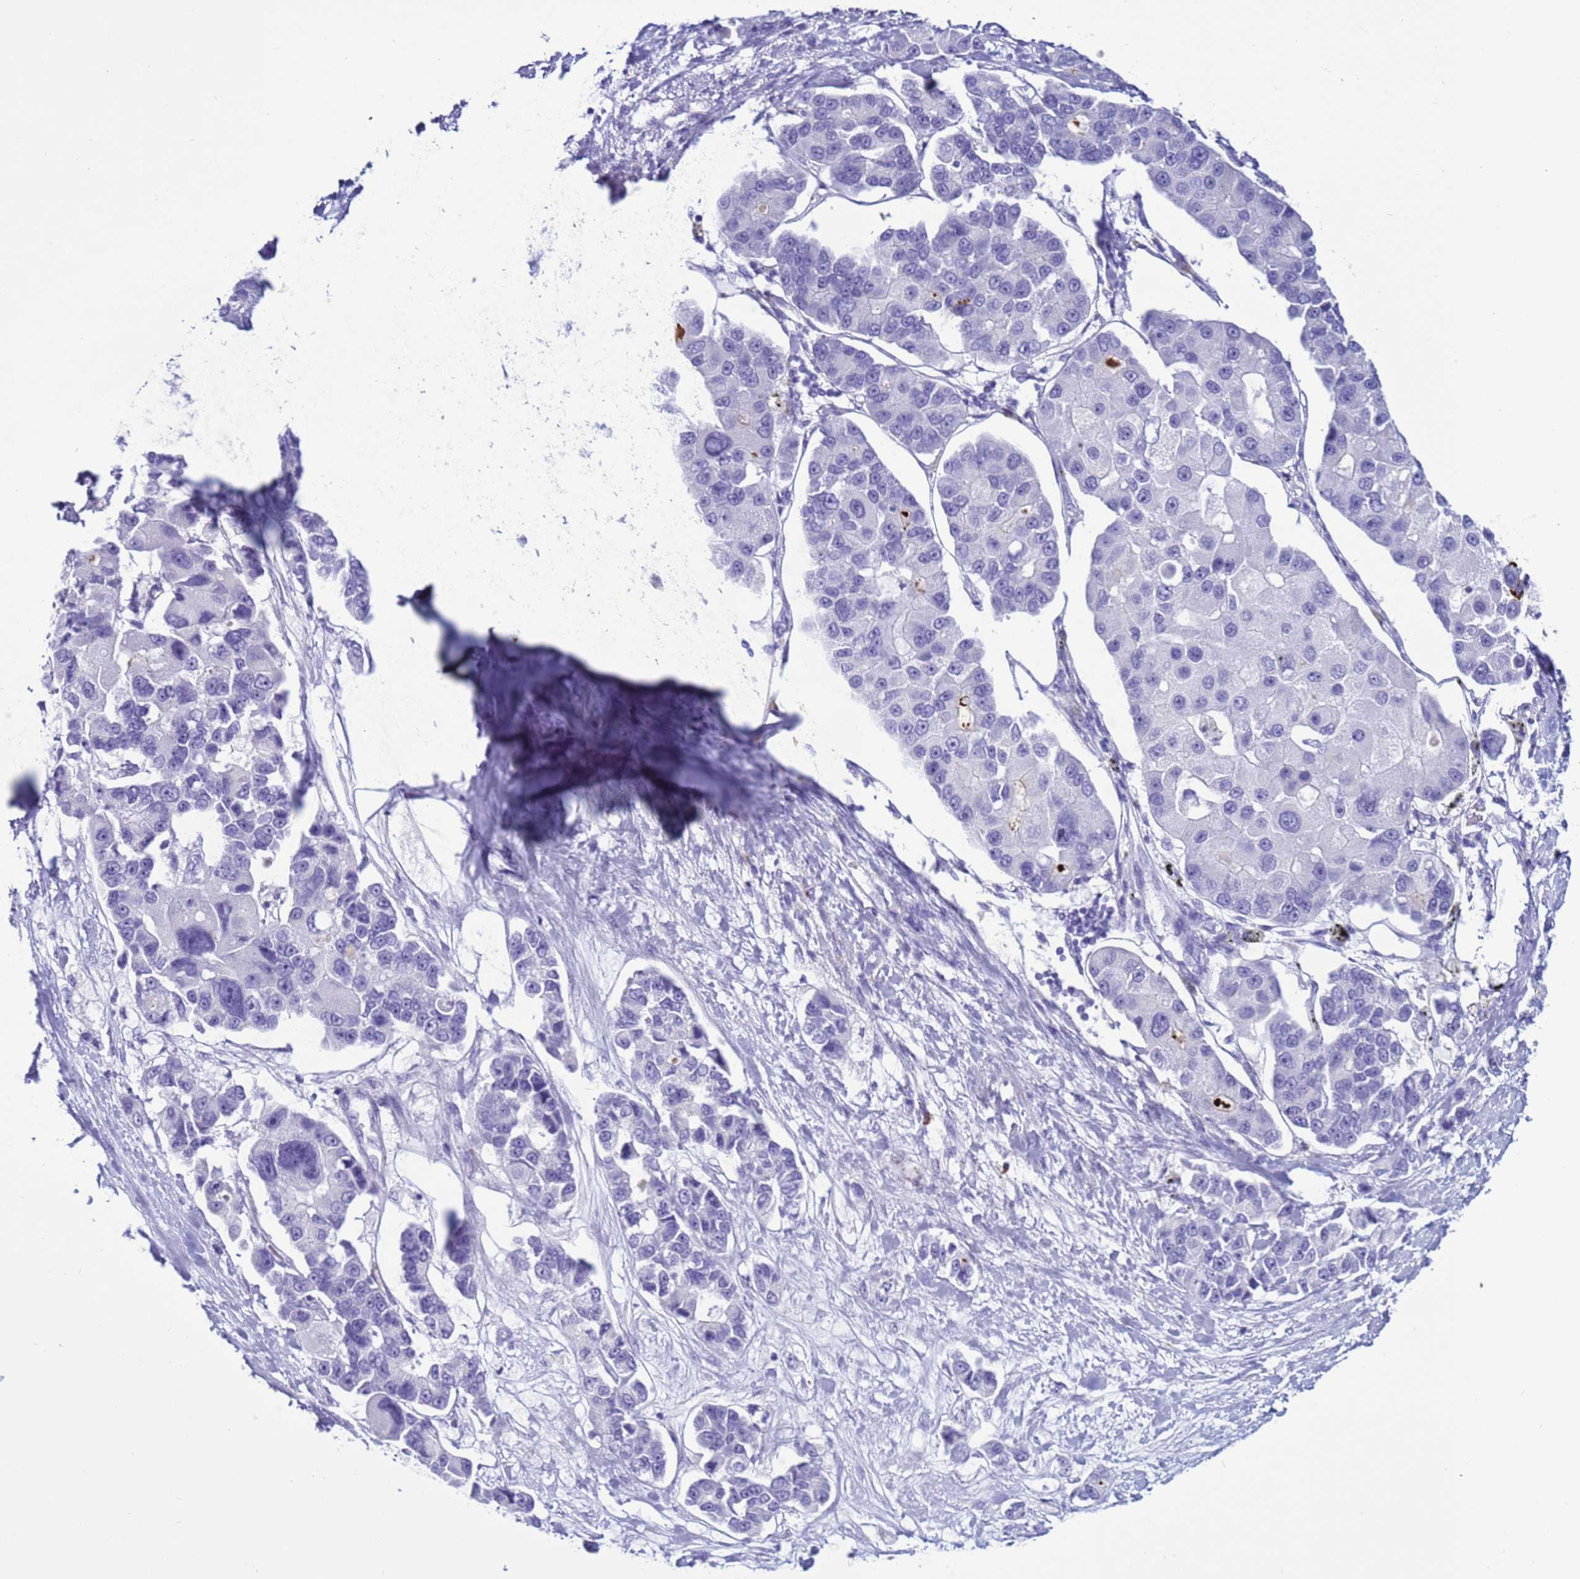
{"staining": {"intensity": "negative", "quantity": "none", "location": "none"}, "tissue": "lung cancer", "cell_type": "Tumor cells", "image_type": "cancer", "snomed": [{"axis": "morphology", "description": "Adenocarcinoma, NOS"}, {"axis": "topography", "description": "Lung"}], "caption": "Immunohistochemistry (IHC) micrograph of neoplastic tissue: adenocarcinoma (lung) stained with DAB (3,3'-diaminobenzidine) displays no significant protein staining in tumor cells.", "gene": "CST4", "patient": {"sex": "female", "age": 54}}